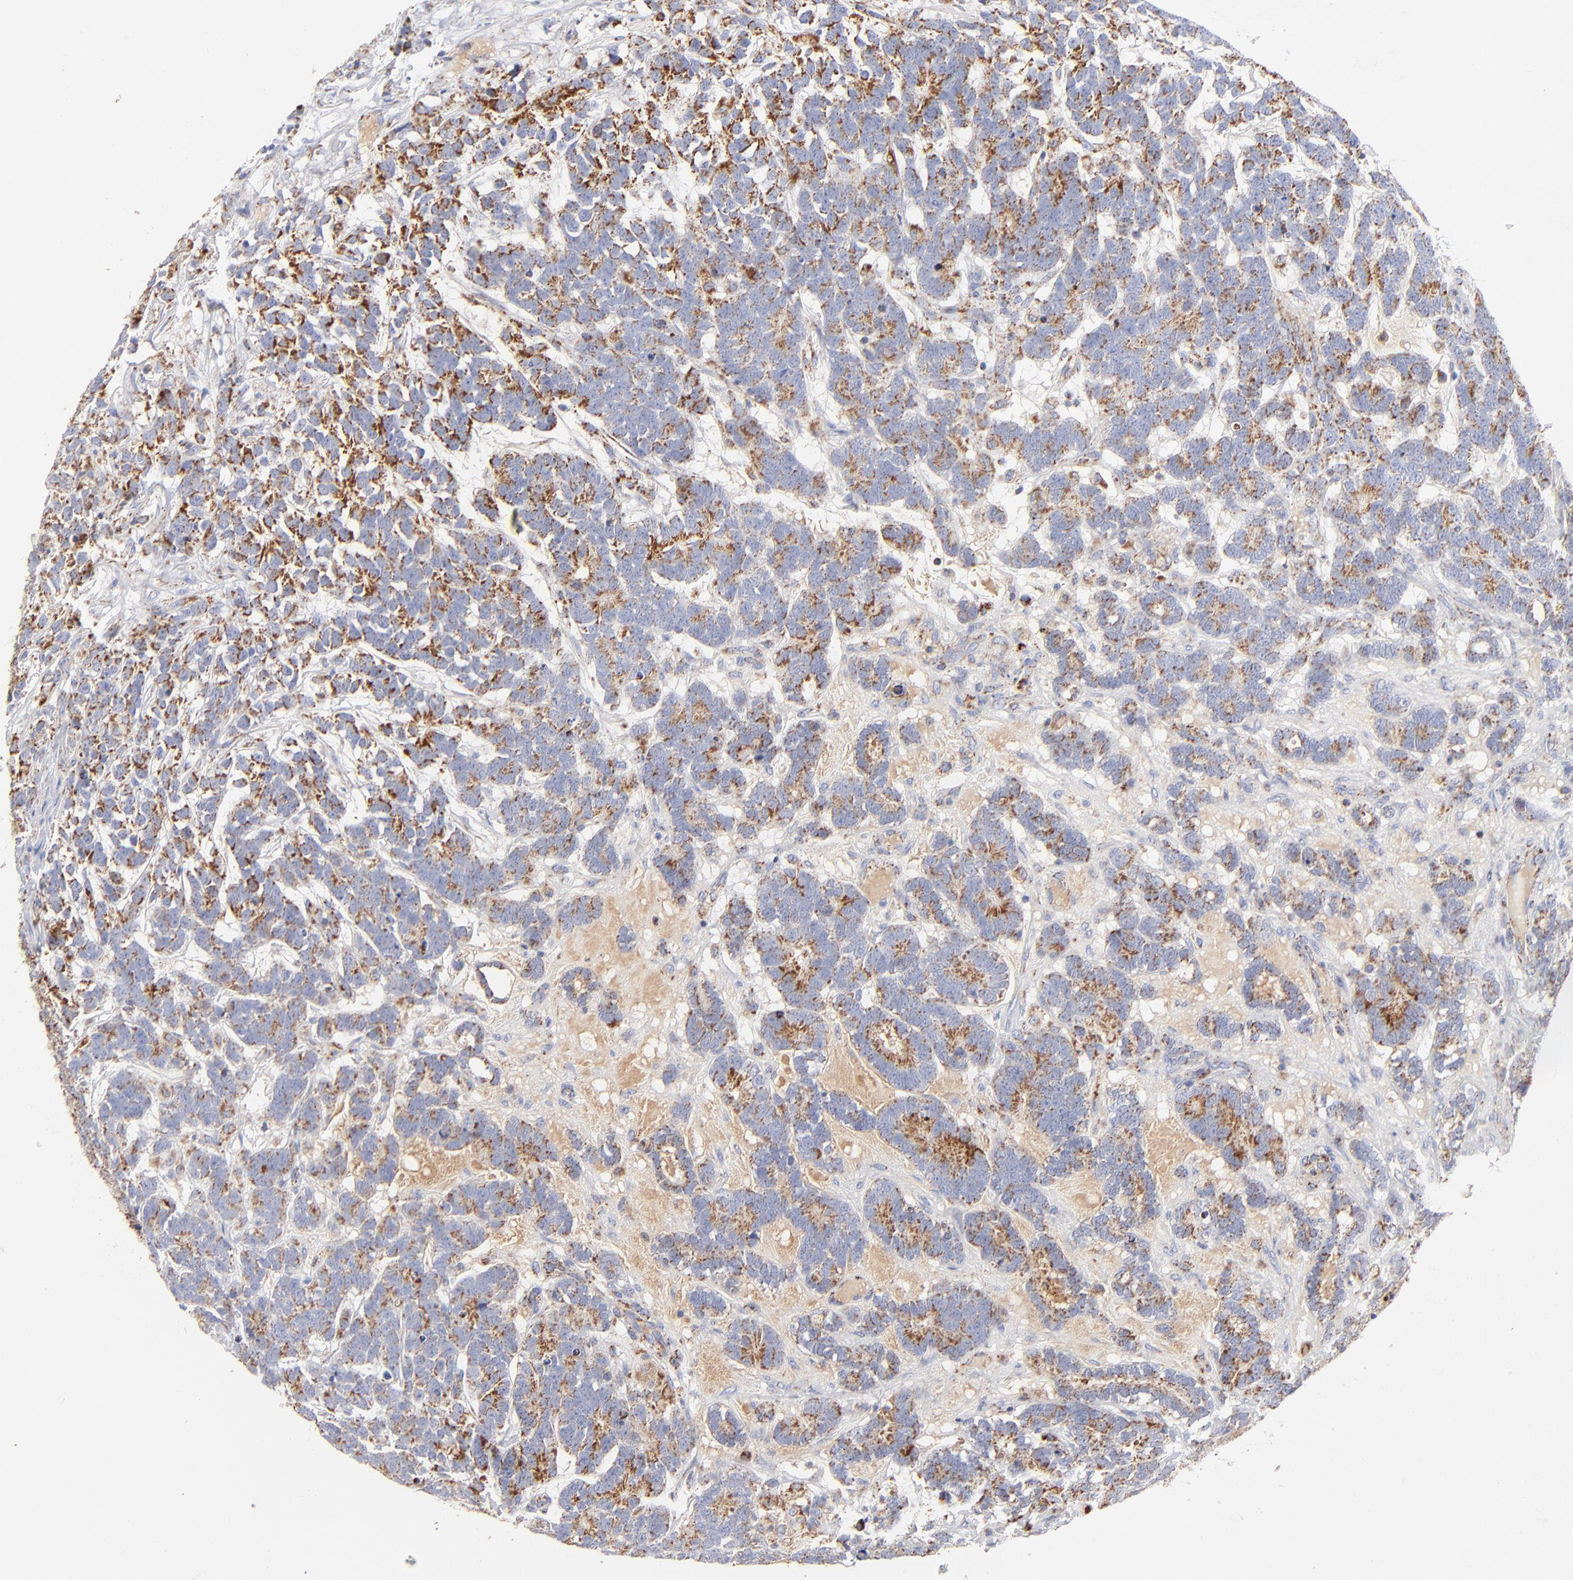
{"staining": {"intensity": "moderate", "quantity": ">75%", "location": "cytoplasmic/membranous"}, "tissue": "testis cancer", "cell_type": "Tumor cells", "image_type": "cancer", "snomed": [{"axis": "morphology", "description": "Carcinoma, Embryonal, NOS"}, {"axis": "topography", "description": "Testis"}], "caption": "Testis cancer (embryonal carcinoma) stained with a brown dye demonstrates moderate cytoplasmic/membranous positive expression in approximately >75% of tumor cells.", "gene": "DLAT", "patient": {"sex": "male", "age": 26}}